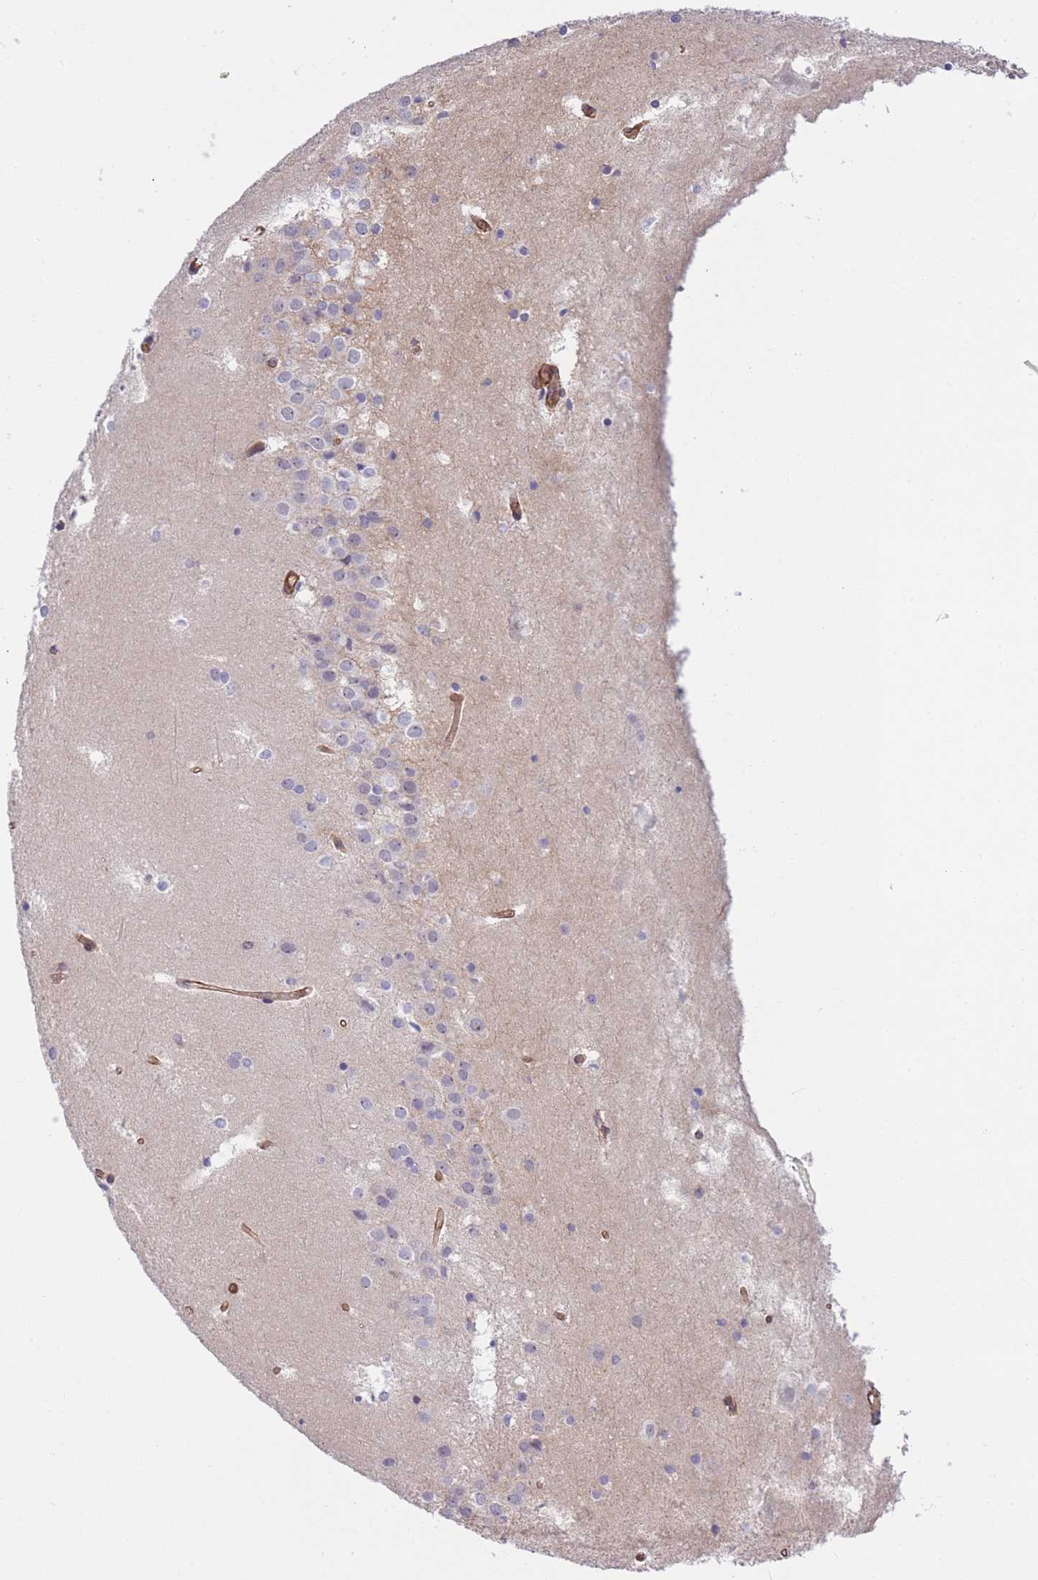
{"staining": {"intensity": "negative", "quantity": "none", "location": "none"}, "tissue": "hippocampus", "cell_type": "Glial cells", "image_type": "normal", "snomed": [{"axis": "morphology", "description": "Normal tissue, NOS"}, {"axis": "topography", "description": "Hippocampus"}], "caption": "Immunohistochemistry of unremarkable hippocampus exhibits no expression in glial cells.", "gene": "CDC25B", "patient": {"sex": "female", "age": 52}}